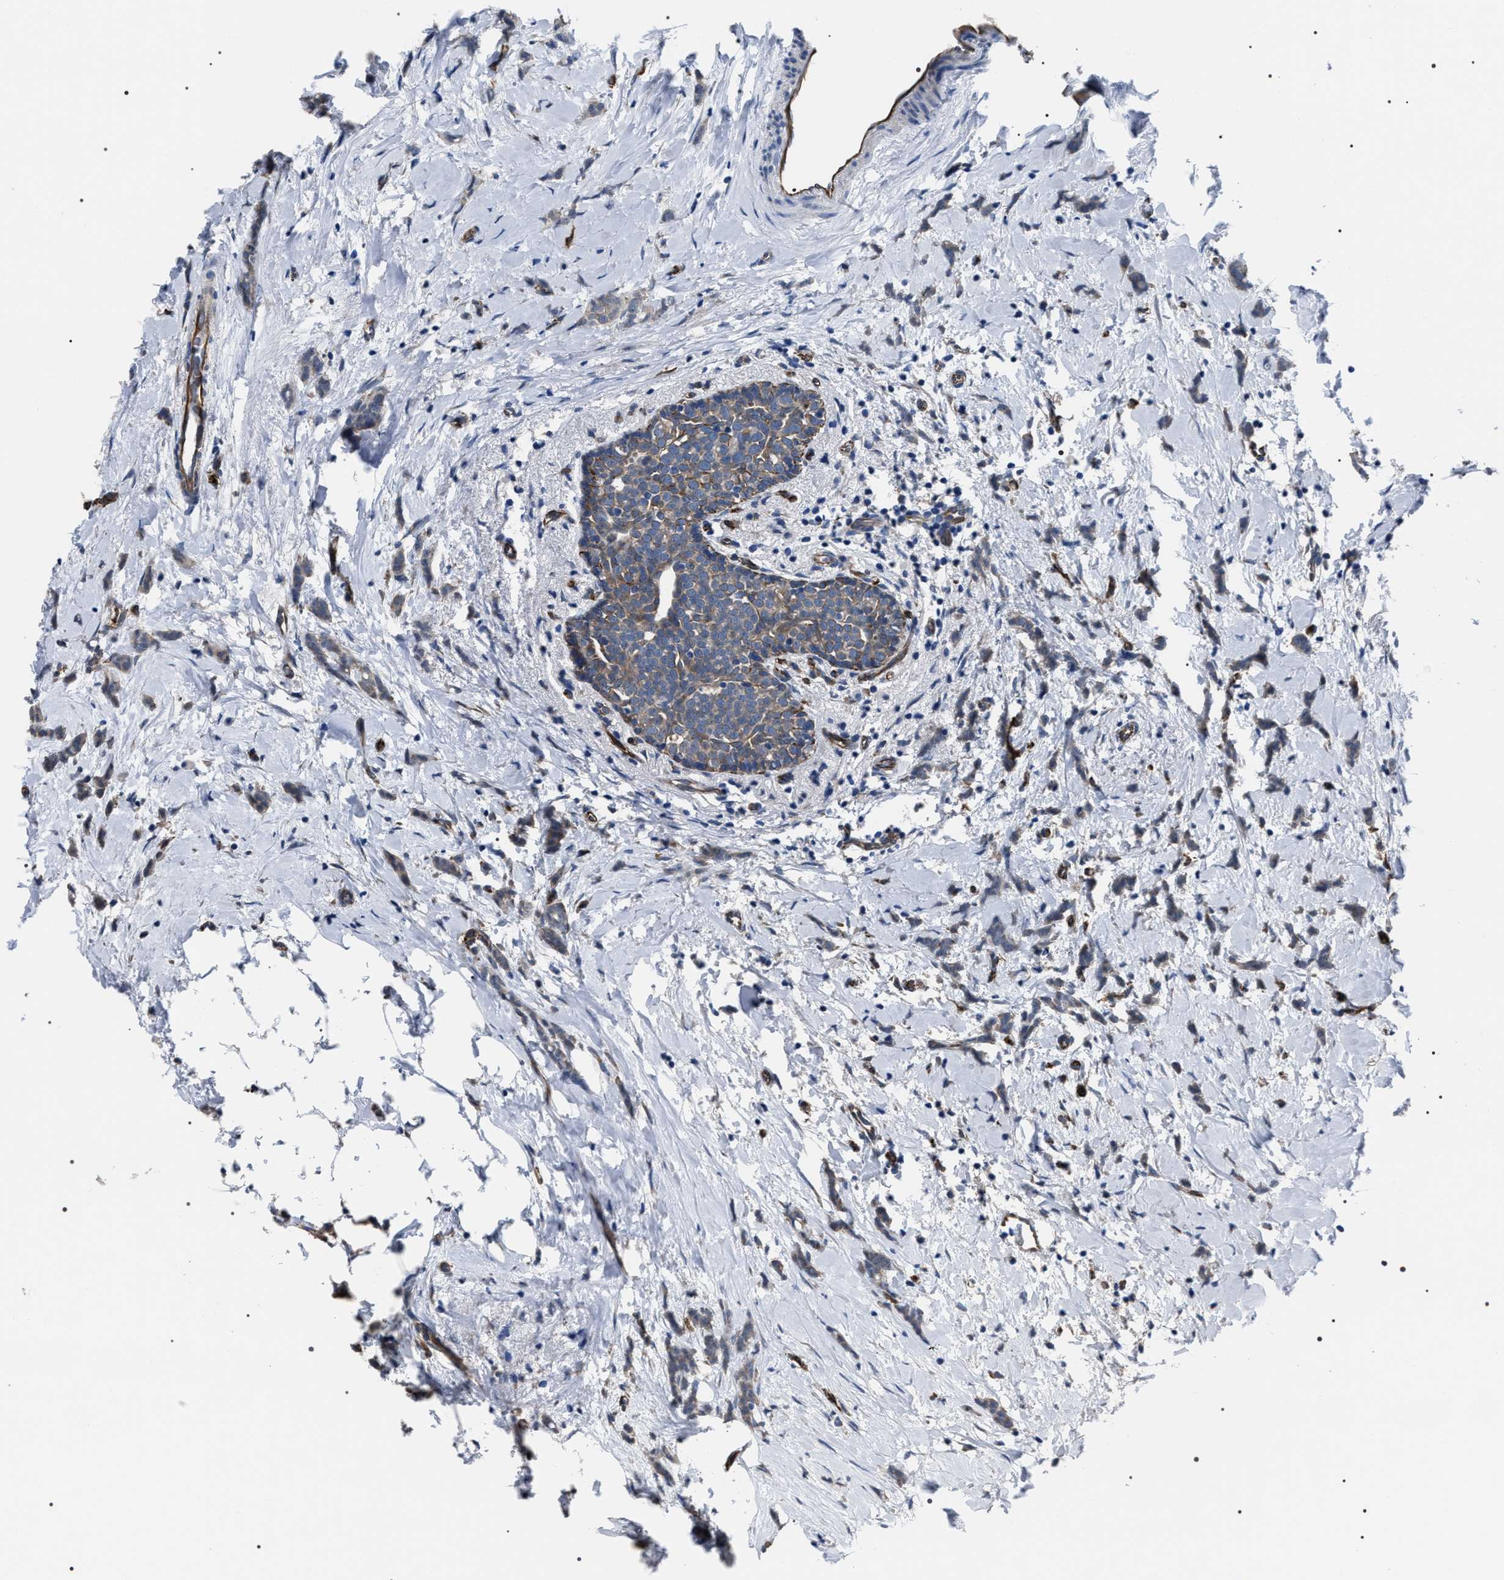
{"staining": {"intensity": "weak", "quantity": "25%-75%", "location": "cytoplasmic/membranous"}, "tissue": "breast cancer", "cell_type": "Tumor cells", "image_type": "cancer", "snomed": [{"axis": "morphology", "description": "Lobular carcinoma, in situ"}, {"axis": "morphology", "description": "Lobular carcinoma"}, {"axis": "topography", "description": "Breast"}], "caption": "Immunohistochemistry (IHC) image of neoplastic tissue: lobular carcinoma (breast) stained using IHC demonstrates low levels of weak protein expression localized specifically in the cytoplasmic/membranous of tumor cells, appearing as a cytoplasmic/membranous brown color.", "gene": "PKD1L1", "patient": {"sex": "female", "age": 41}}